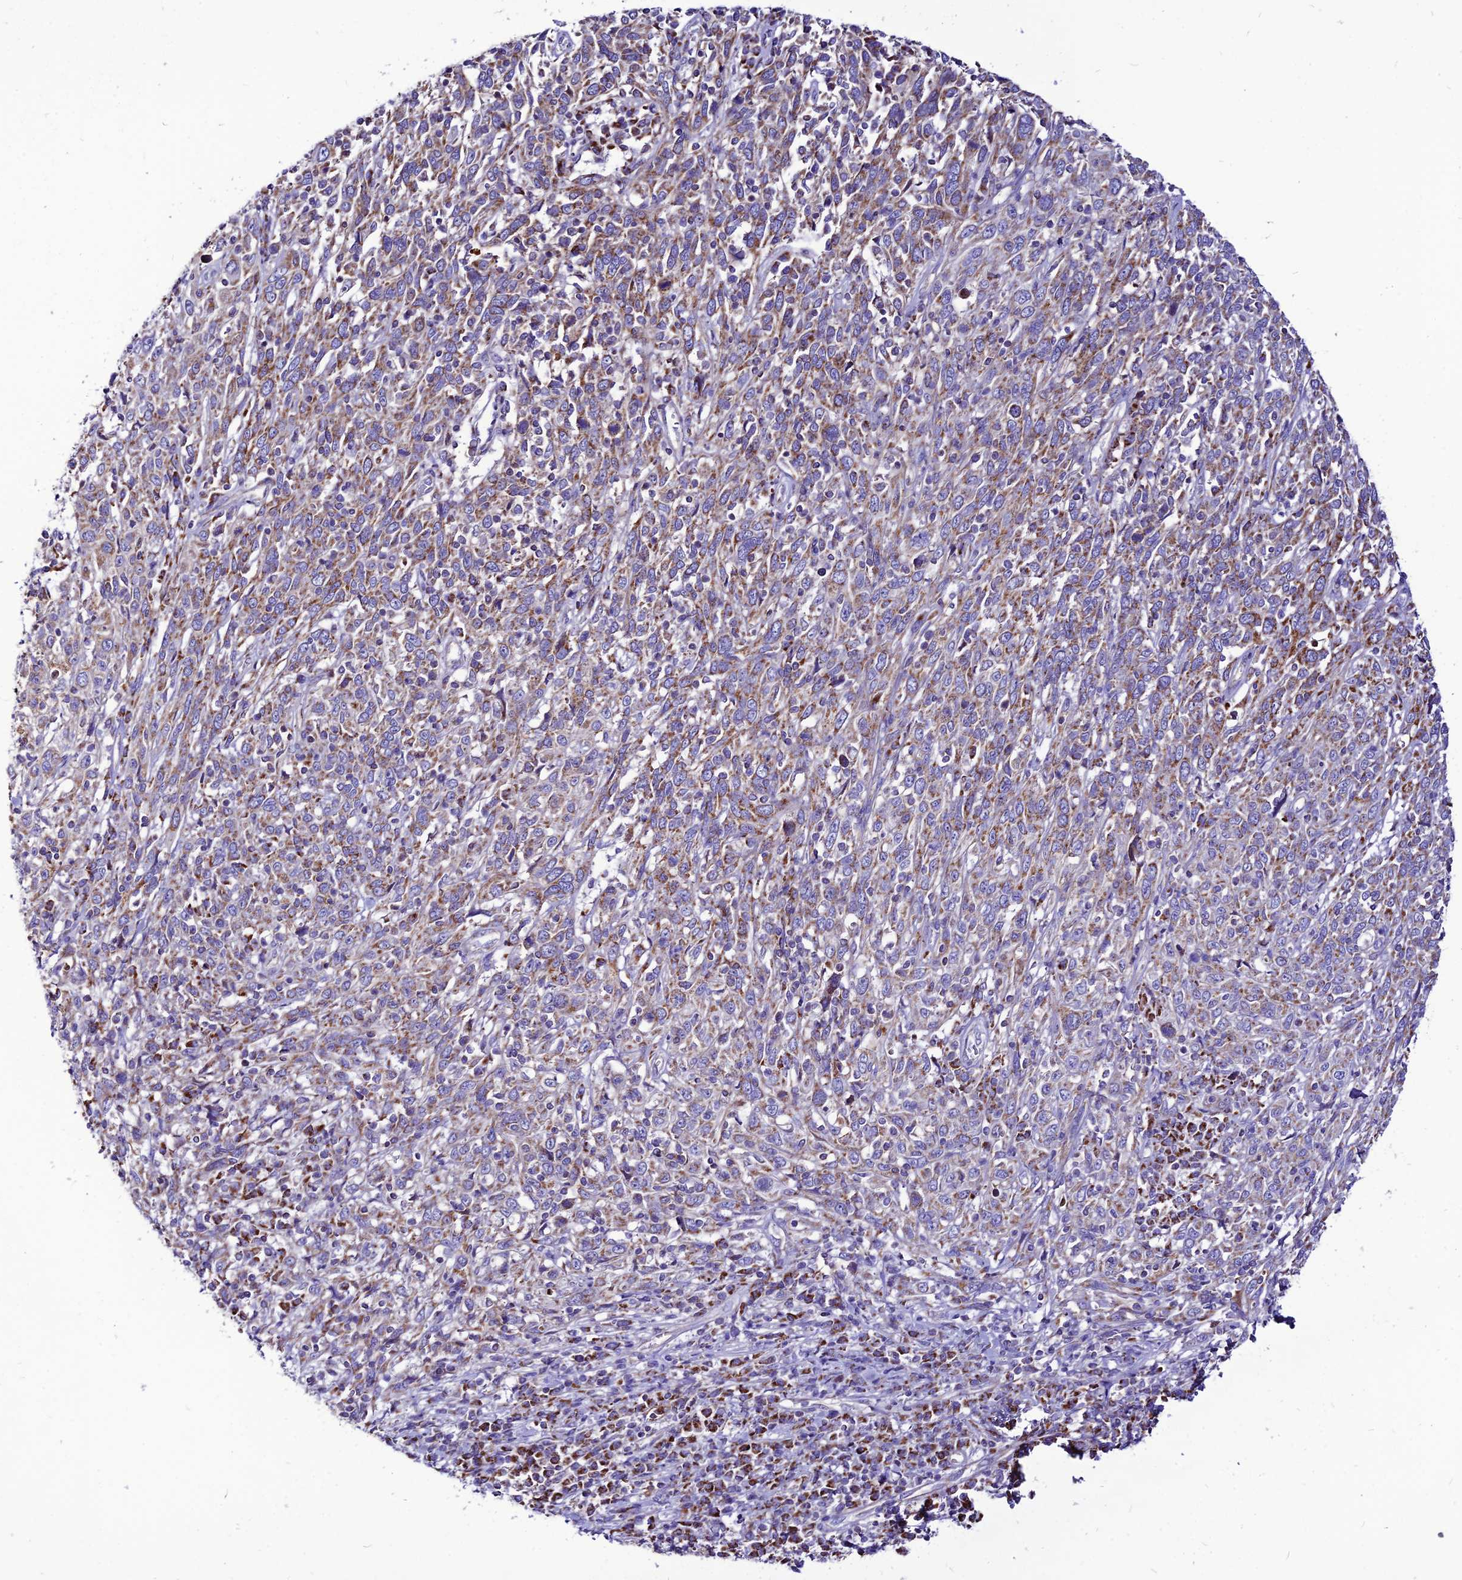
{"staining": {"intensity": "moderate", "quantity": ">75%", "location": "cytoplasmic/membranous"}, "tissue": "cervical cancer", "cell_type": "Tumor cells", "image_type": "cancer", "snomed": [{"axis": "morphology", "description": "Squamous cell carcinoma, NOS"}, {"axis": "topography", "description": "Cervix"}], "caption": "The immunohistochemical stain labels moderate cytoplasmic/membranous expression in tumor cells of squamous cell carcinoma (cervical) tissue.", "gene": "ECI1", "patient": {"sex": "female", "age": 46}}